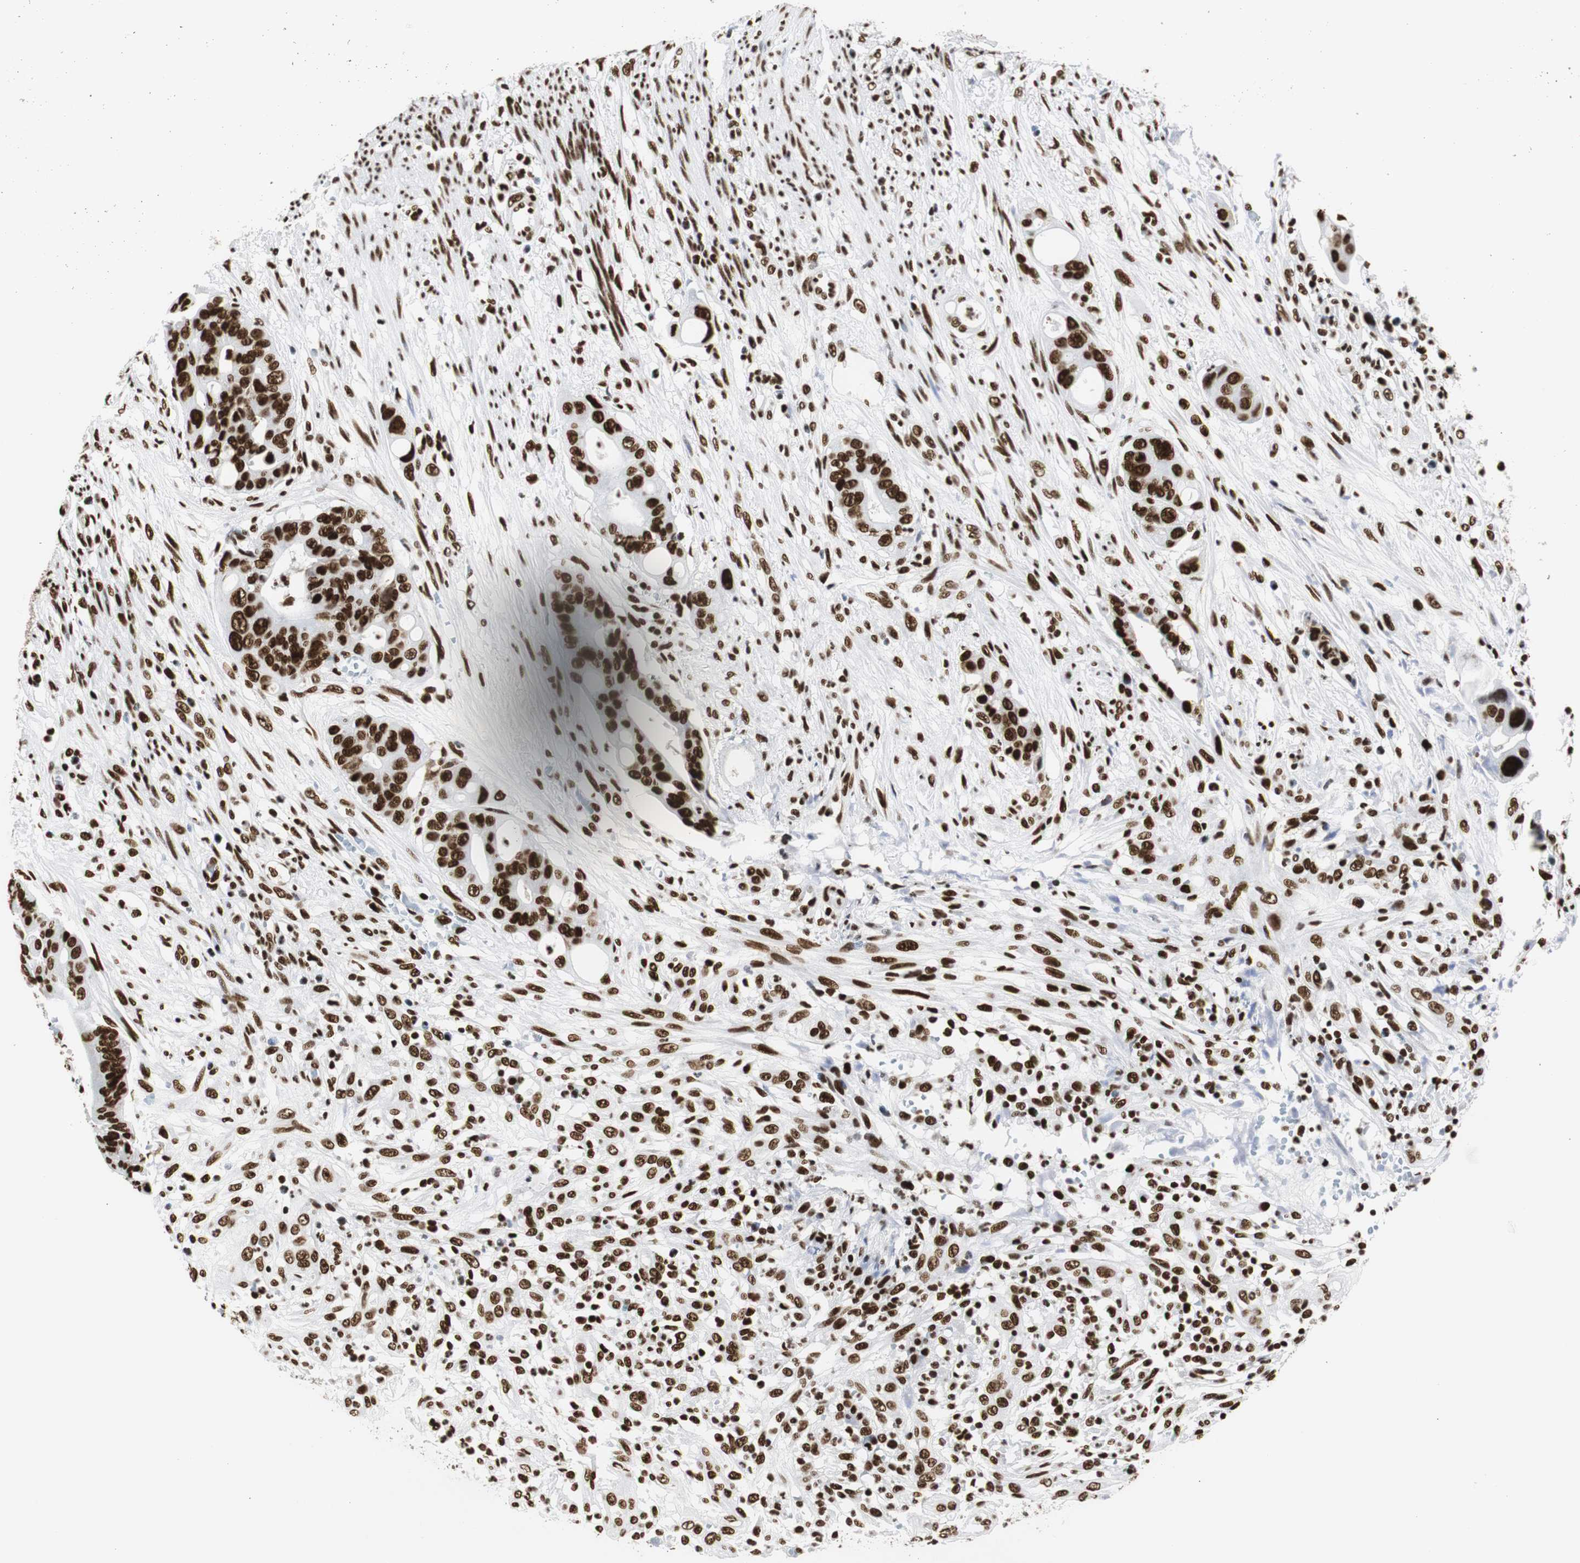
{"staining": {"intensity": "strong", "quantity": ">75%", "location": "nuclear"}, "tissue": "colorectal cancer", "cell_type": "Tumor cells", "image_type": "cancer", "snomed": [{"axis": "morphology", "description": "Adenocarcinoma, NOS"}, {"axis": "topography", "description": "Colon"}], "caption": "Strong nuclear positivity for a protein is identified in about >75% of tumor cells of adenocarcinoma (colorectal) using immunohistochemistry (IHC).", "gene": "HNRNPH2", "patient": {"sex": "female", "age": 57}}